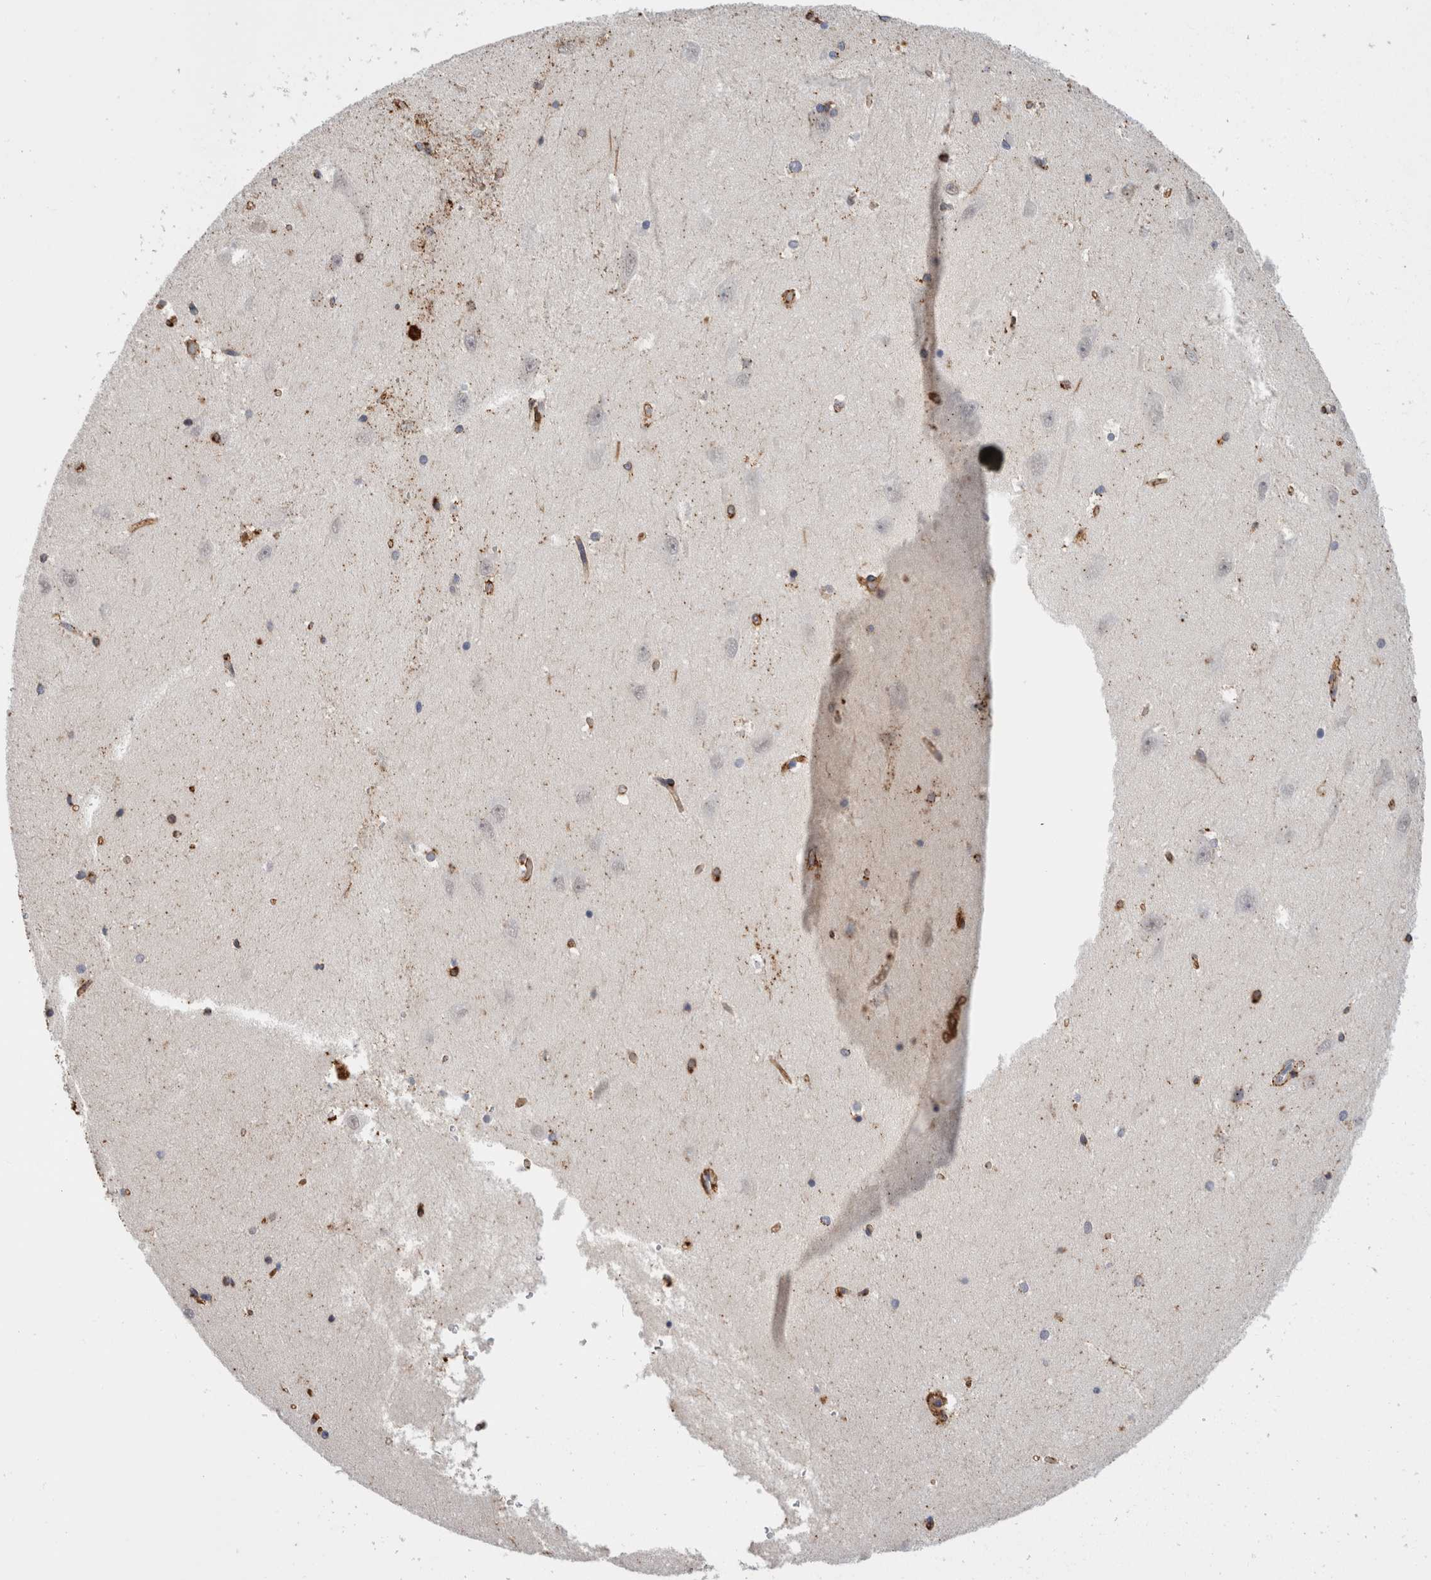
{"staining": {"intensity": "negative", "quantity": "none", "location": "none"}, "tissue": "hippocampus", "cell_type": "Glial cells", "image_type": "normal", "snomed": [{"axis": "morphology", "description": "Normal tissue, NOS"}, {"axis": "topography", "description": "Hippocampus"}], "caption": "Protein analysis of normal hippocampus displays no significant expression in glial cells.", "gene": "CCDC88B", "patient": {"sex": "male", "age": 45}}